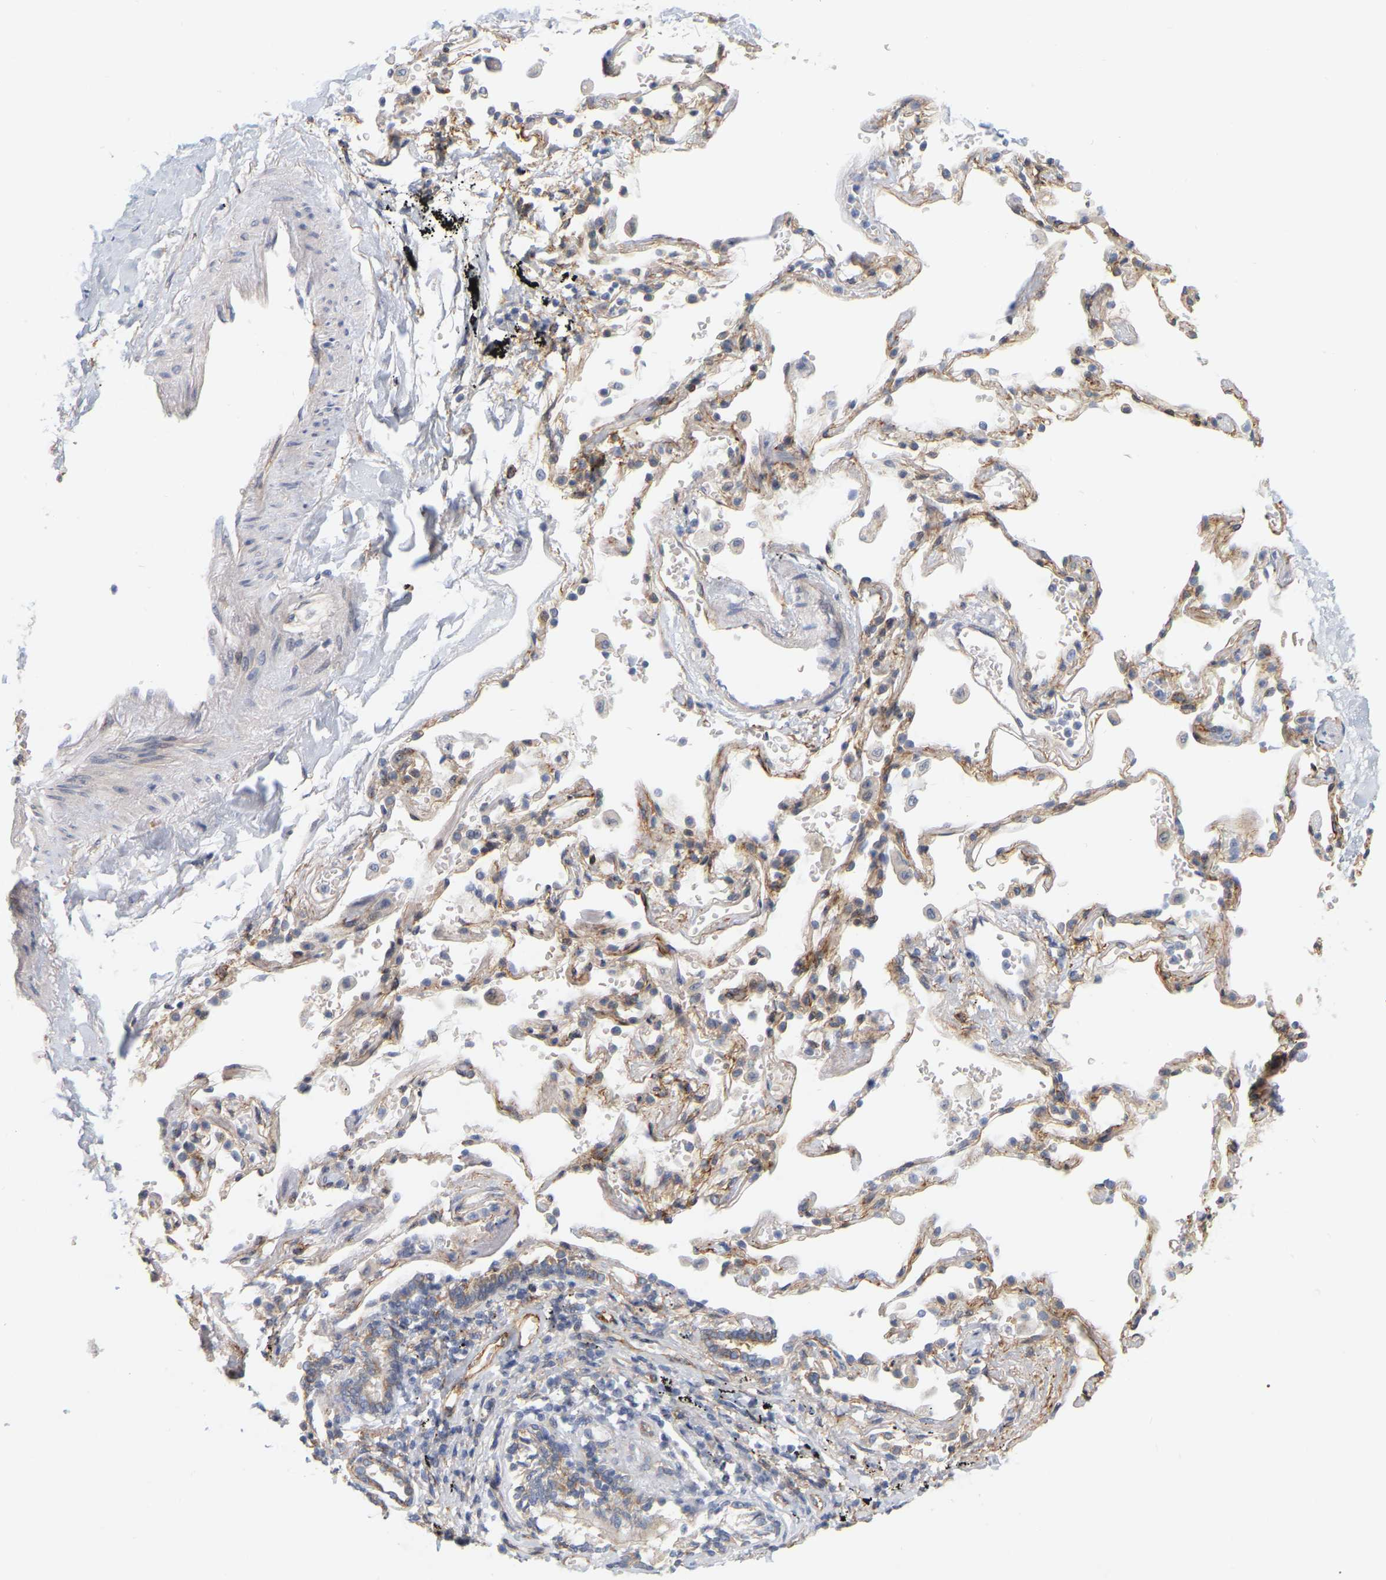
{"staining": {"intensity": "weak", "quantity": "<25%", "location": "cytoplasmic/membranous"}, "tissue": "adipose tissue", "cell_type": "Adipocytes", "image_type": "normal", "snomed": [{"axis": "morphology", "description": "Normal tissue, NOS"}, {"axis": "topography", "description": "Cartilage tissue"}, {"axis": "topography", "description": "Lung"}], "caption": "There is no significant positivity in adipocytes of adipose tissue. (Stains: DAB (3,3'-diaminobenzidine) immunohistochemistry (IHC) with hematoxylin counter stain, Microscopy: brightfield microscopy at high magnification).", "gene": "RAPH1", "patient": {"sex": "female", "age": 77}}